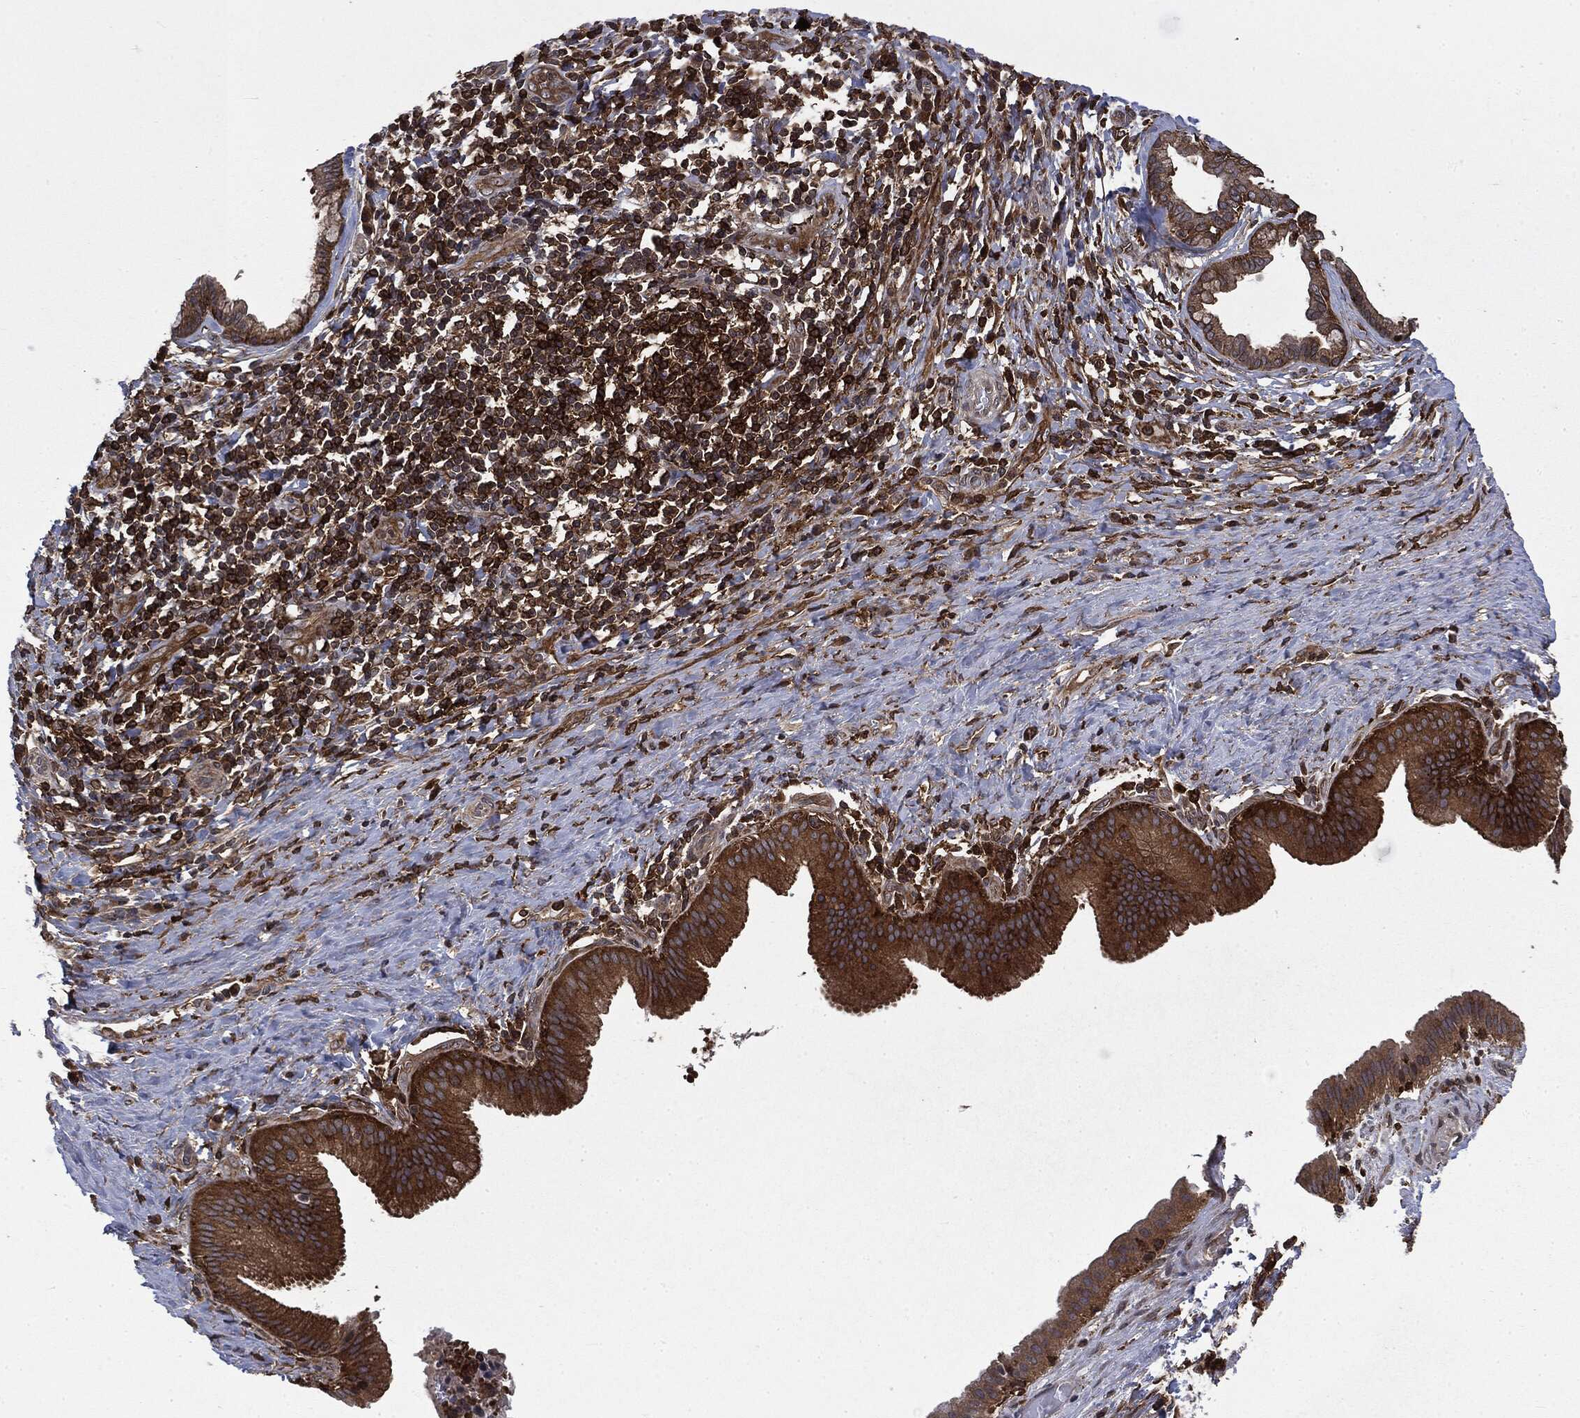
{"staining": {"intensity": "strong", "quantity": ">75%", "location": "cytoplasmic/membranous"}, "tissue": "liver cancer", "cell_type": "Tumor cells", "image_type": "cancer", "snomed": [{"axis": "morphology", "description": "Cholangiocarcinoma"}, {"axis": "topography", "description": "Liver"}], "caption": "Immunohistochemistry (IHC) of liver cholangiocarcinoma exhibits high levels of strong cytoplasmic/membranous expression in approximately >75% of tumor cells.", "gene": "SNX5", "patient": {"sex": "female", "age": 73}}